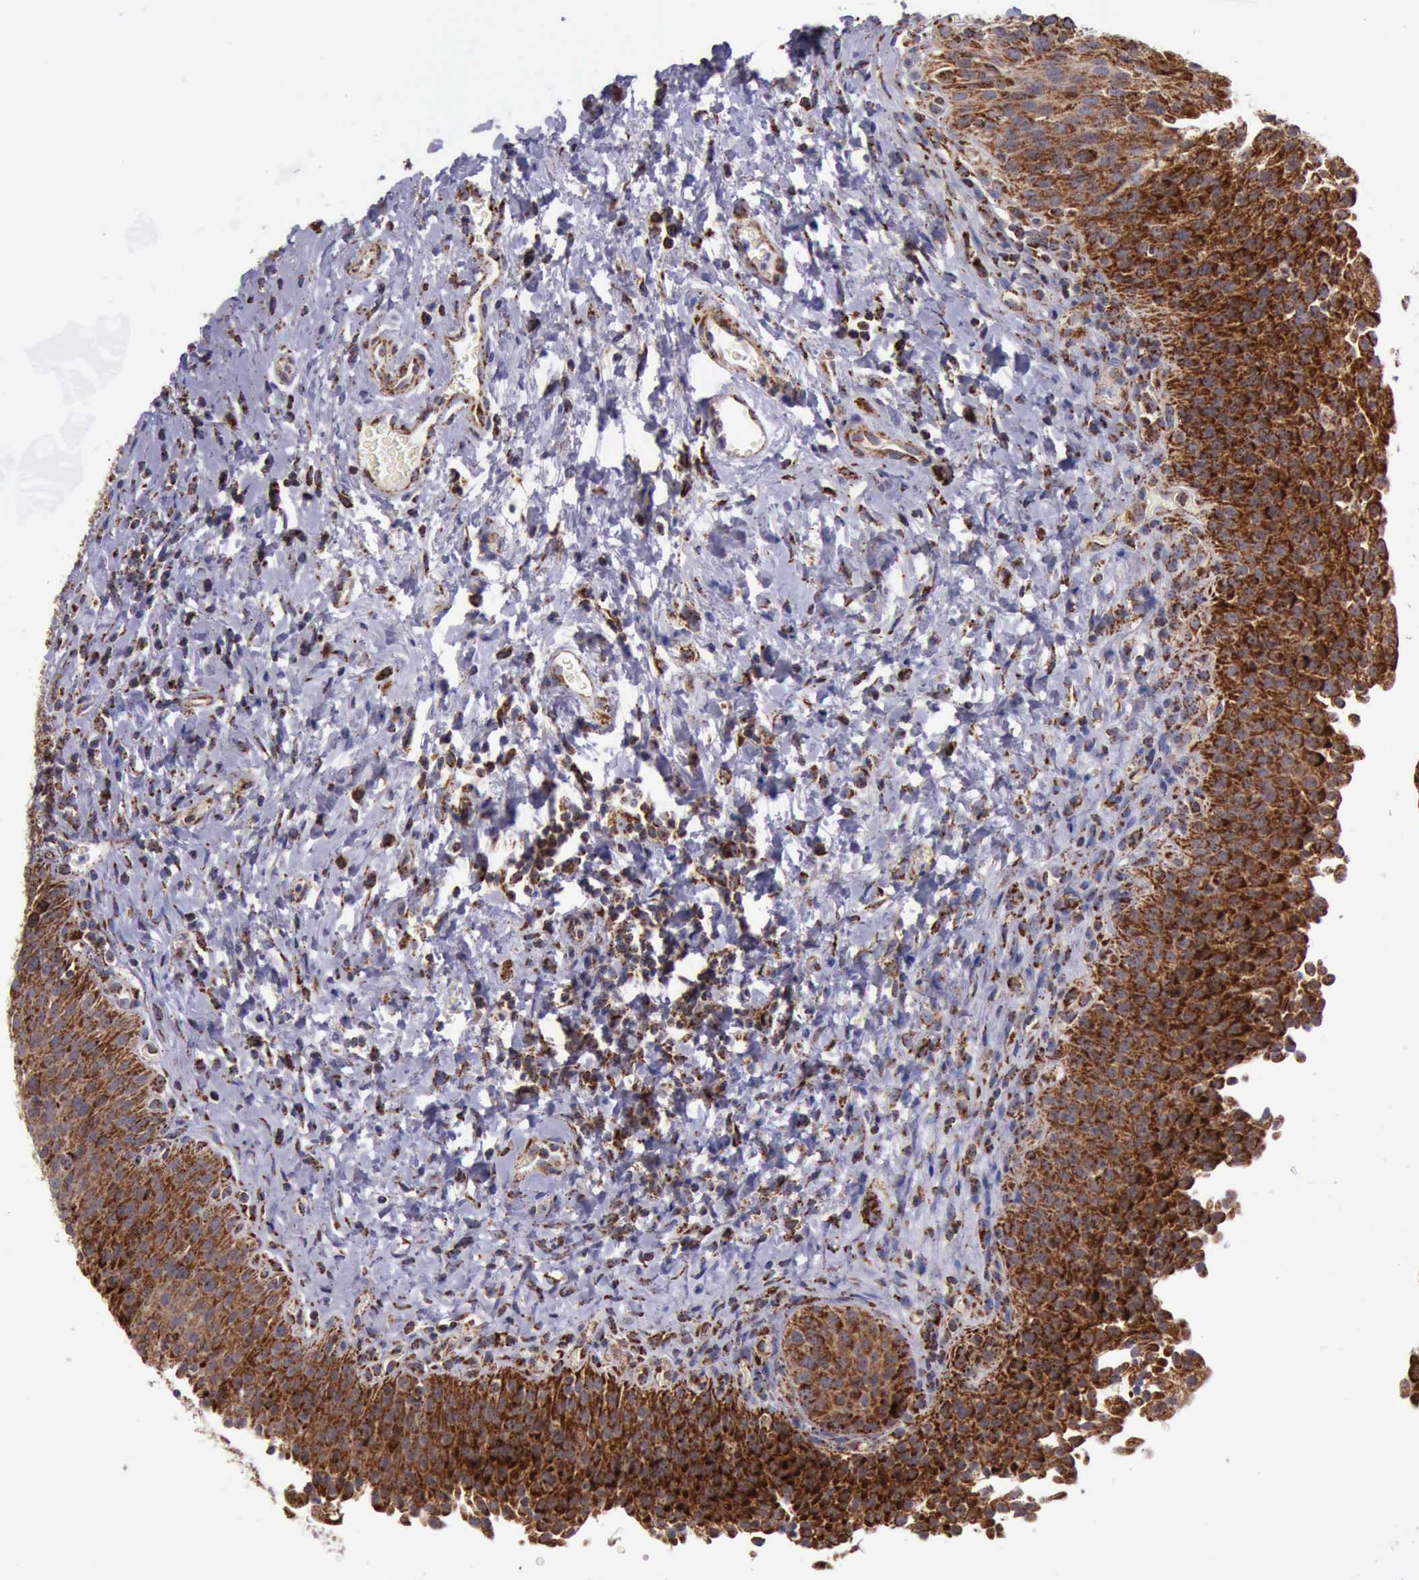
{"staining": {"intensity": "strong", "quantity": ">75%", "location": "cytoplasmic/membranous"}, "tissue": "urinary bladder", "cell_type": "Urothelial cells", "image_type": "normal", "snomed": [{"axis": "morphology", "description": "Normal tissue, NOS"}, {"axis": "topography", "description": "Urinary bladder"}], "caption": "Urinary bladder stained with DAB immunohistochemistry shows high levels of strong cytoplasmic/membranous staining in about >75% of urothelial cells.", "gene": "TXN2", "patient": {"sex": "male", "age": 51}}